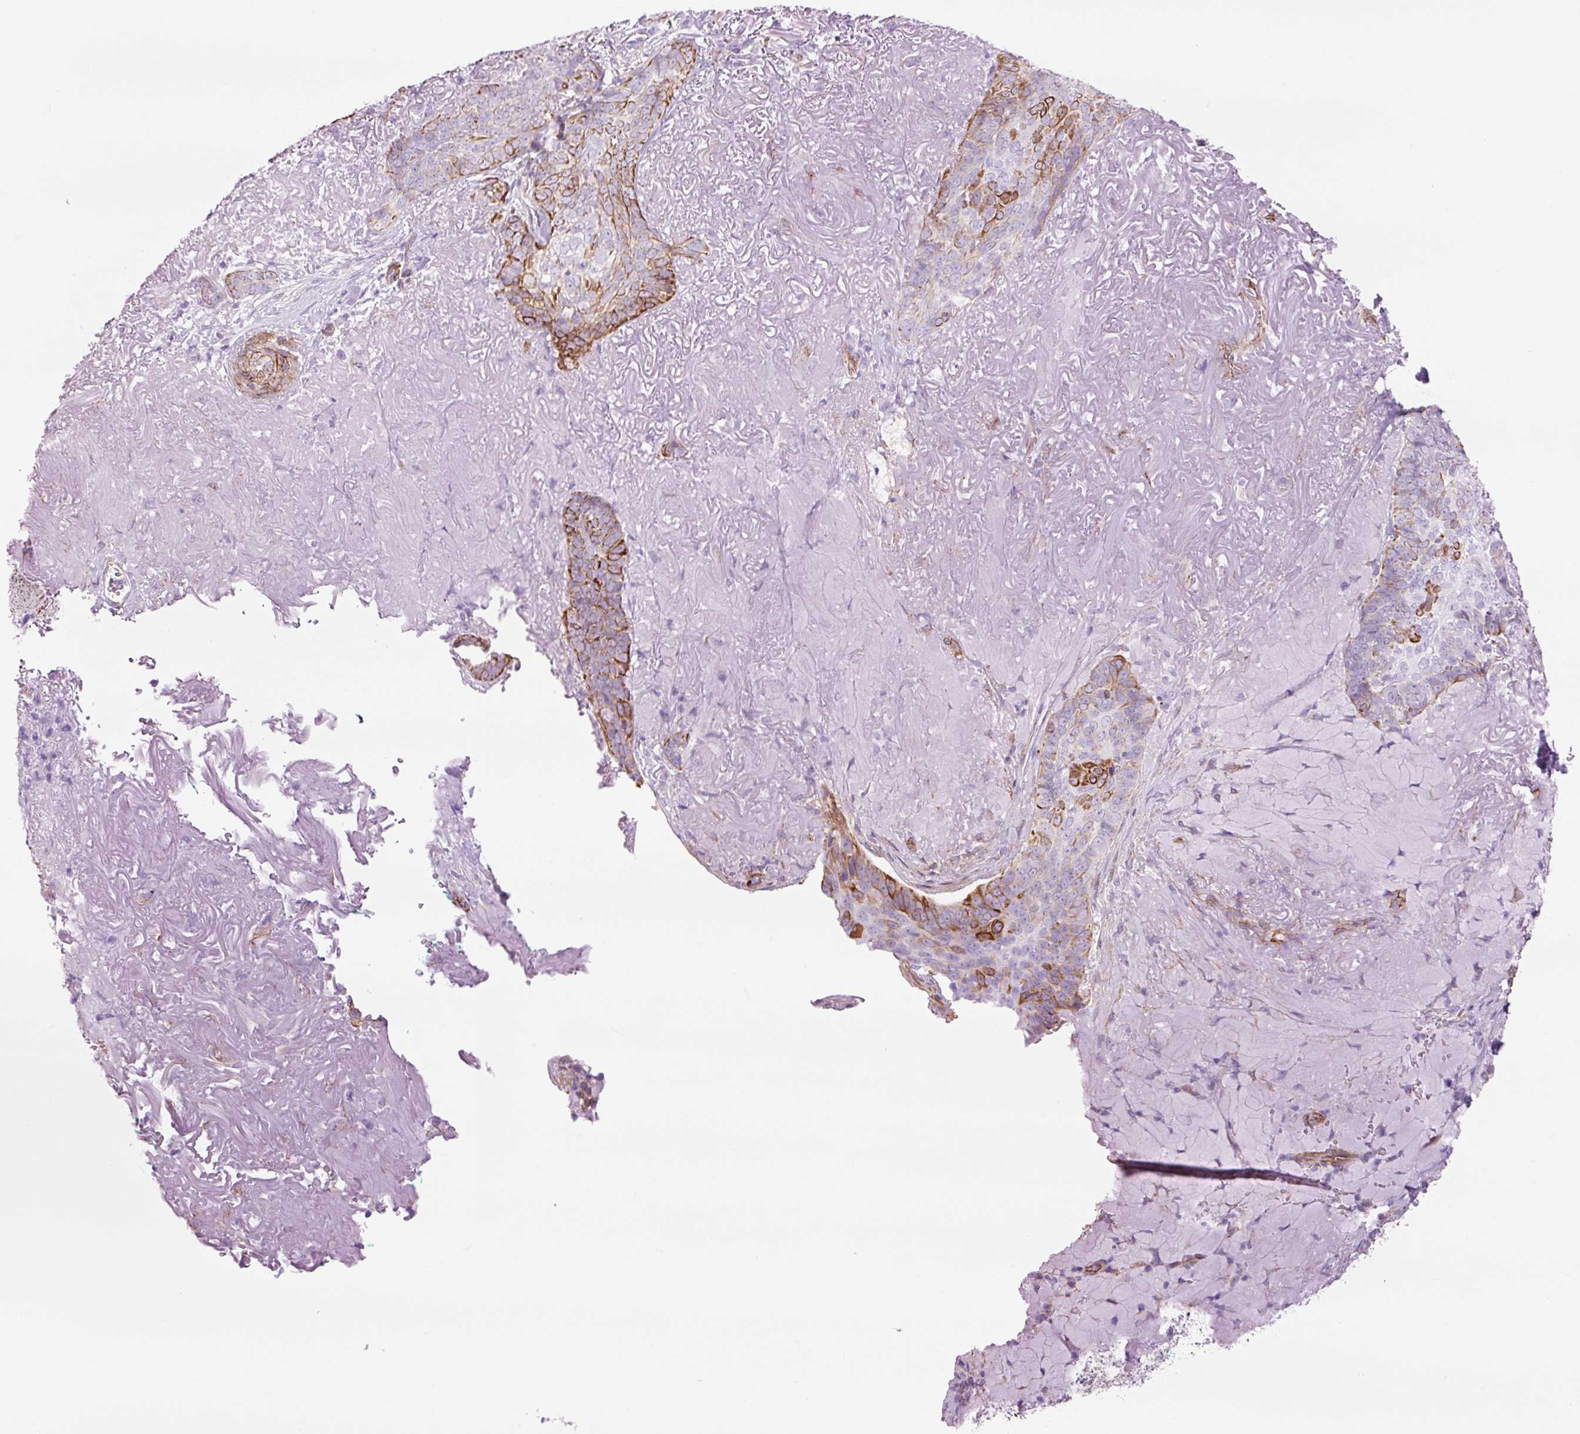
{"staining": {"intensity": "strong", "quantity": "<25%", "location": "cytoplasmic/membranous"}, "tissue": "skin cancer", "cell_type": "Tumor cells", "image_type": "cancer", "snomed": [{"axis": "morphology", "description": "Basal cell carcinoma"}, {"axis": "topography", "description": "Skin"}, {"axis": "topography", "description": "Skin of face"}], "caption": "There is medium levels of strong cytoplasmic/membranous positivity in tumor cells of skin basal cell carcinoma, as demonstrated by immunohistochemical staining (brown color).", "gene": "CAV1", "patient": {"sex": "female", "age": 95}}